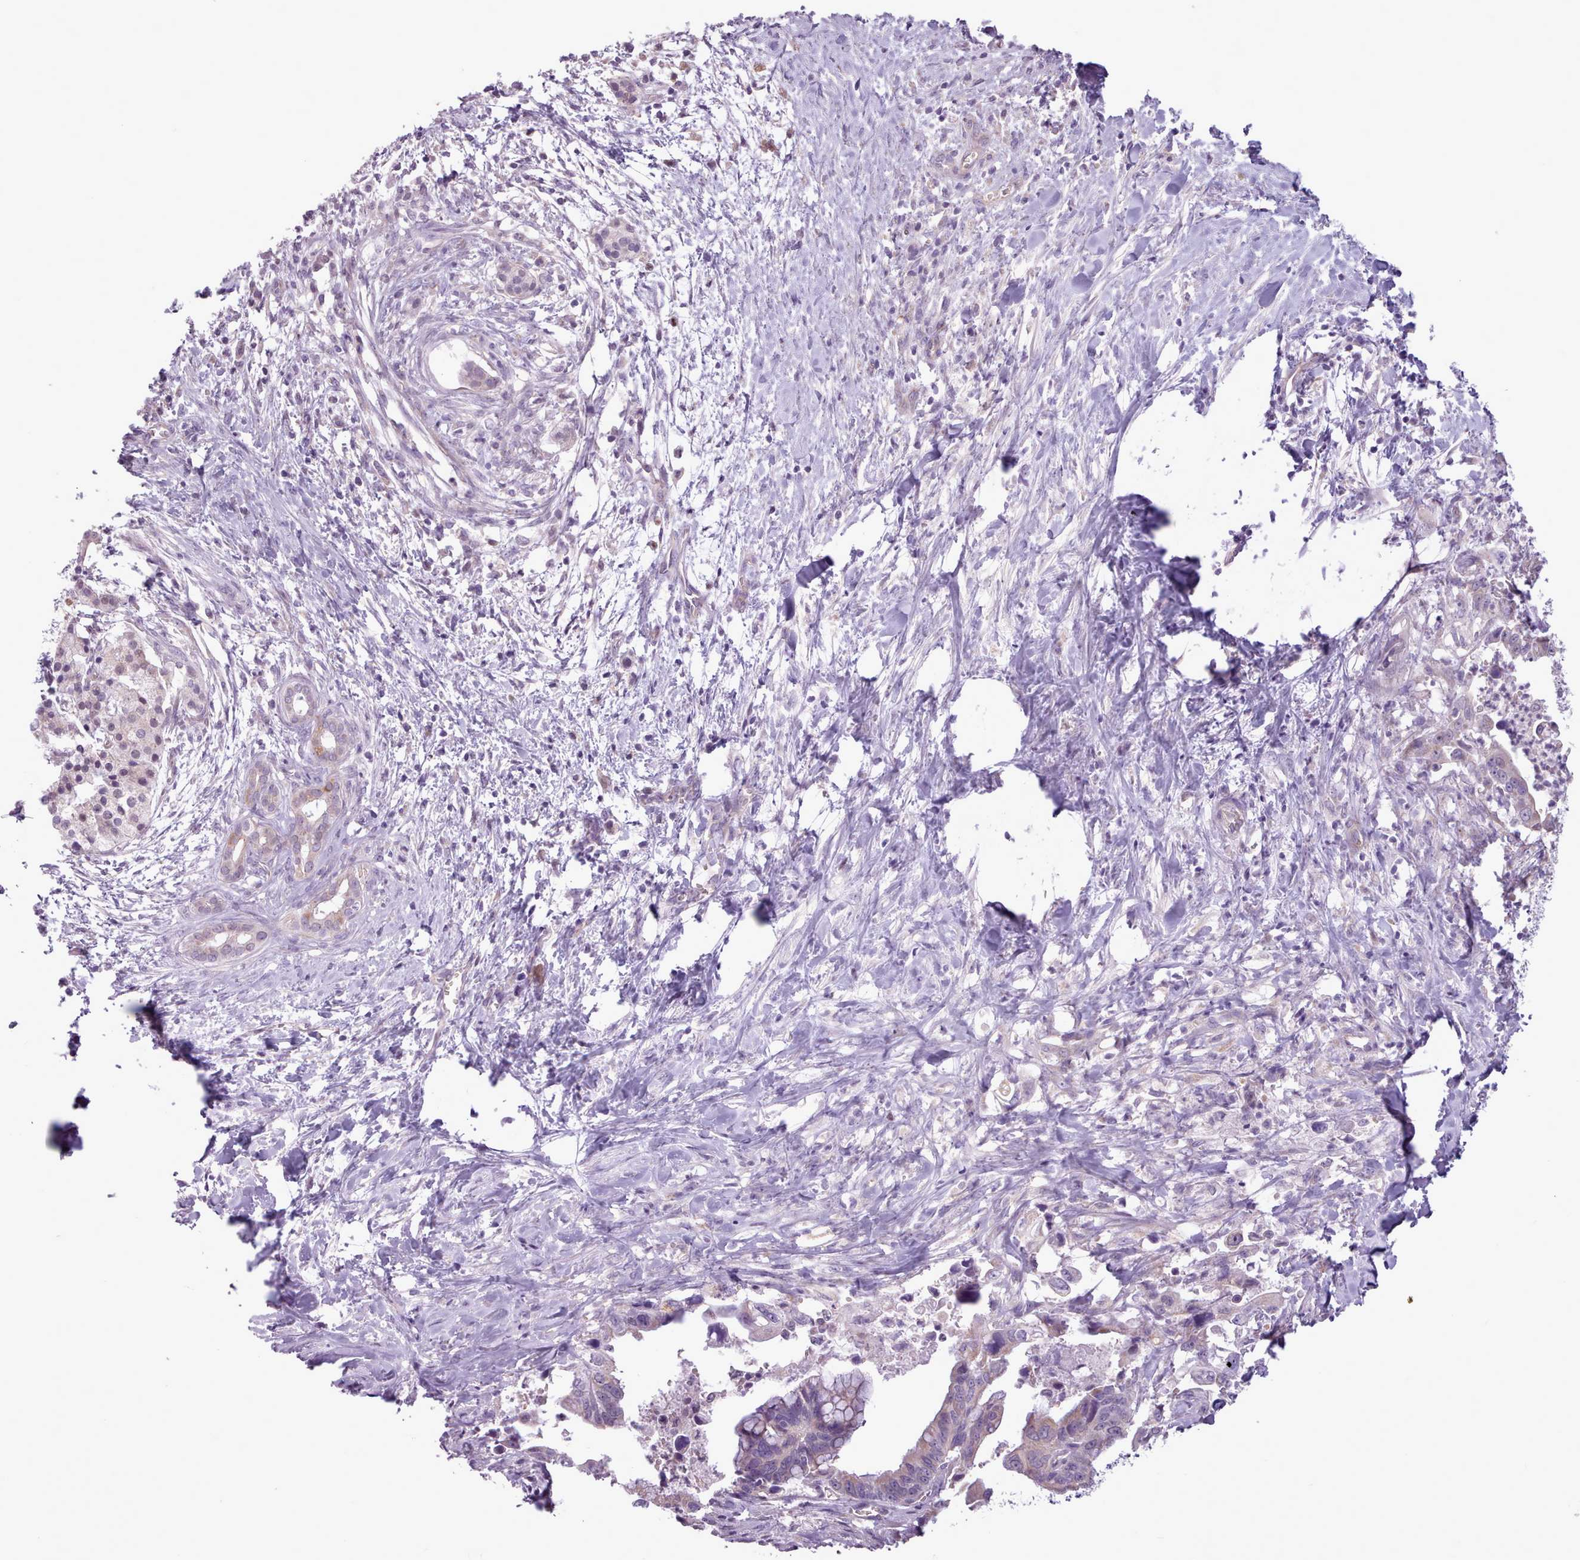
{"staining": {"intensity": "weak", "quantity": "25%-75%", "location": "cytoplasmic/membranous"}, "tissue": "pancreatic cancer", "cell_type": "Tumor cells", "image_type": "cancer", "snomed": [{"axis": "morphology", "description": "Adenocarcinoma, NOS"}, {"axis": "topography", "description": "Pancreas"}], "caption": "Brown immunohistochemical staining in human adenocarcinoma (pancreatic) reveals weak cytoplasmic/membranous staining in about 25%-75% of tumor cells.", "gene": "SLURP1", "patient": {"sex": "male", "age": 61}}